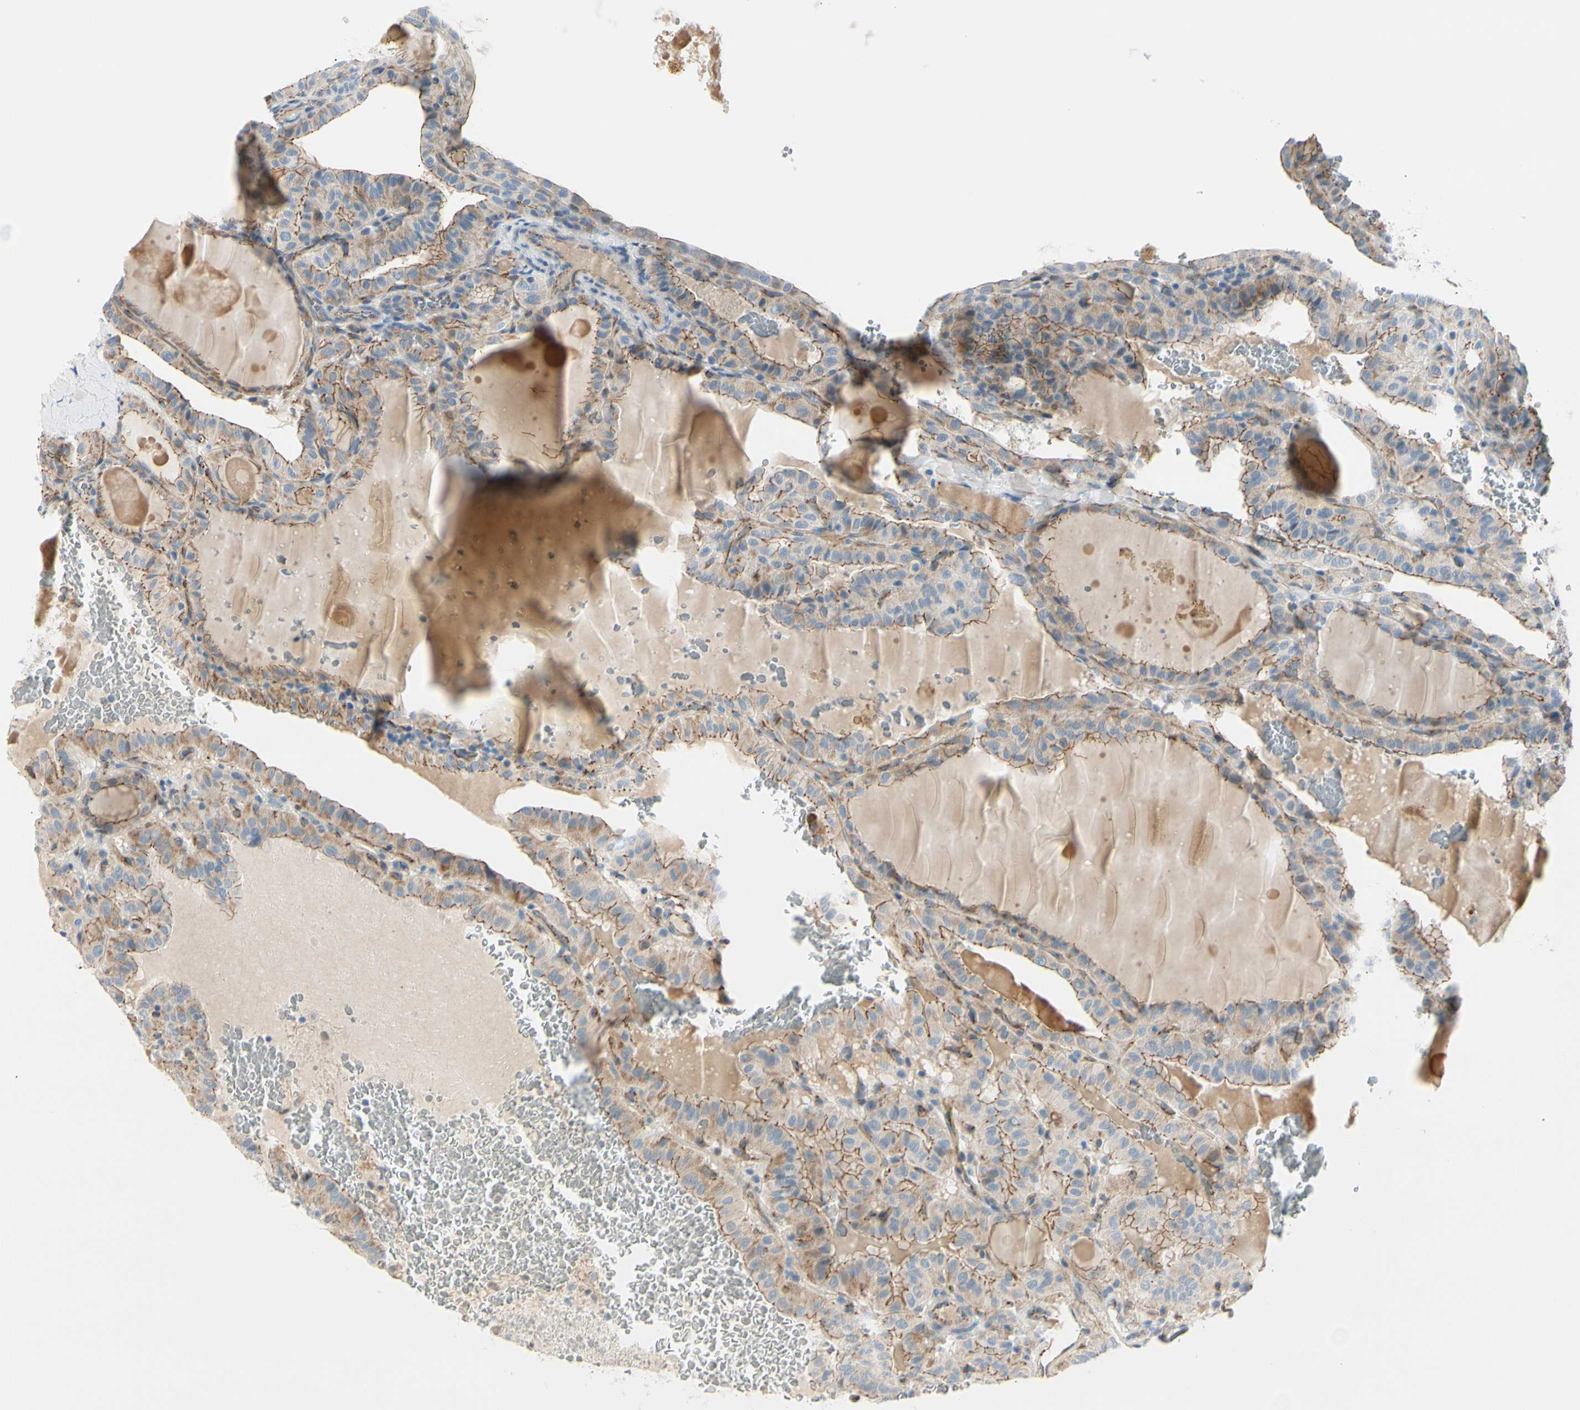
{"staining": {"intensity": "weak", "quantity": ">75%", "location": "cytoplasmic/membranous"}, "tissue": "thyroid cancer", "cell_type": "Tumor cells", "image_type": "cancer", "snomed": [{"axis": "morphology", "description": "Papillary adenocarcinoma, NOS"}, {"axis": "topography", "description": "Thyroid gland"}], "caption": "IHC staining of thyroid cancer (papillary adenocarcinoma), which exhibits low levels of weak cytoplasmic/membranous staining in about >75% of tumor cells indicating weak cytoplasmic/membranous protein expression. The staining was performed using DAB (3,3'-diaminobenzidine) (brown) for protein detection and nuclei were counterstained in hematoxylin (blue).", "gene": "TJP1", "patient": {"sex": "male", "age": 77}}